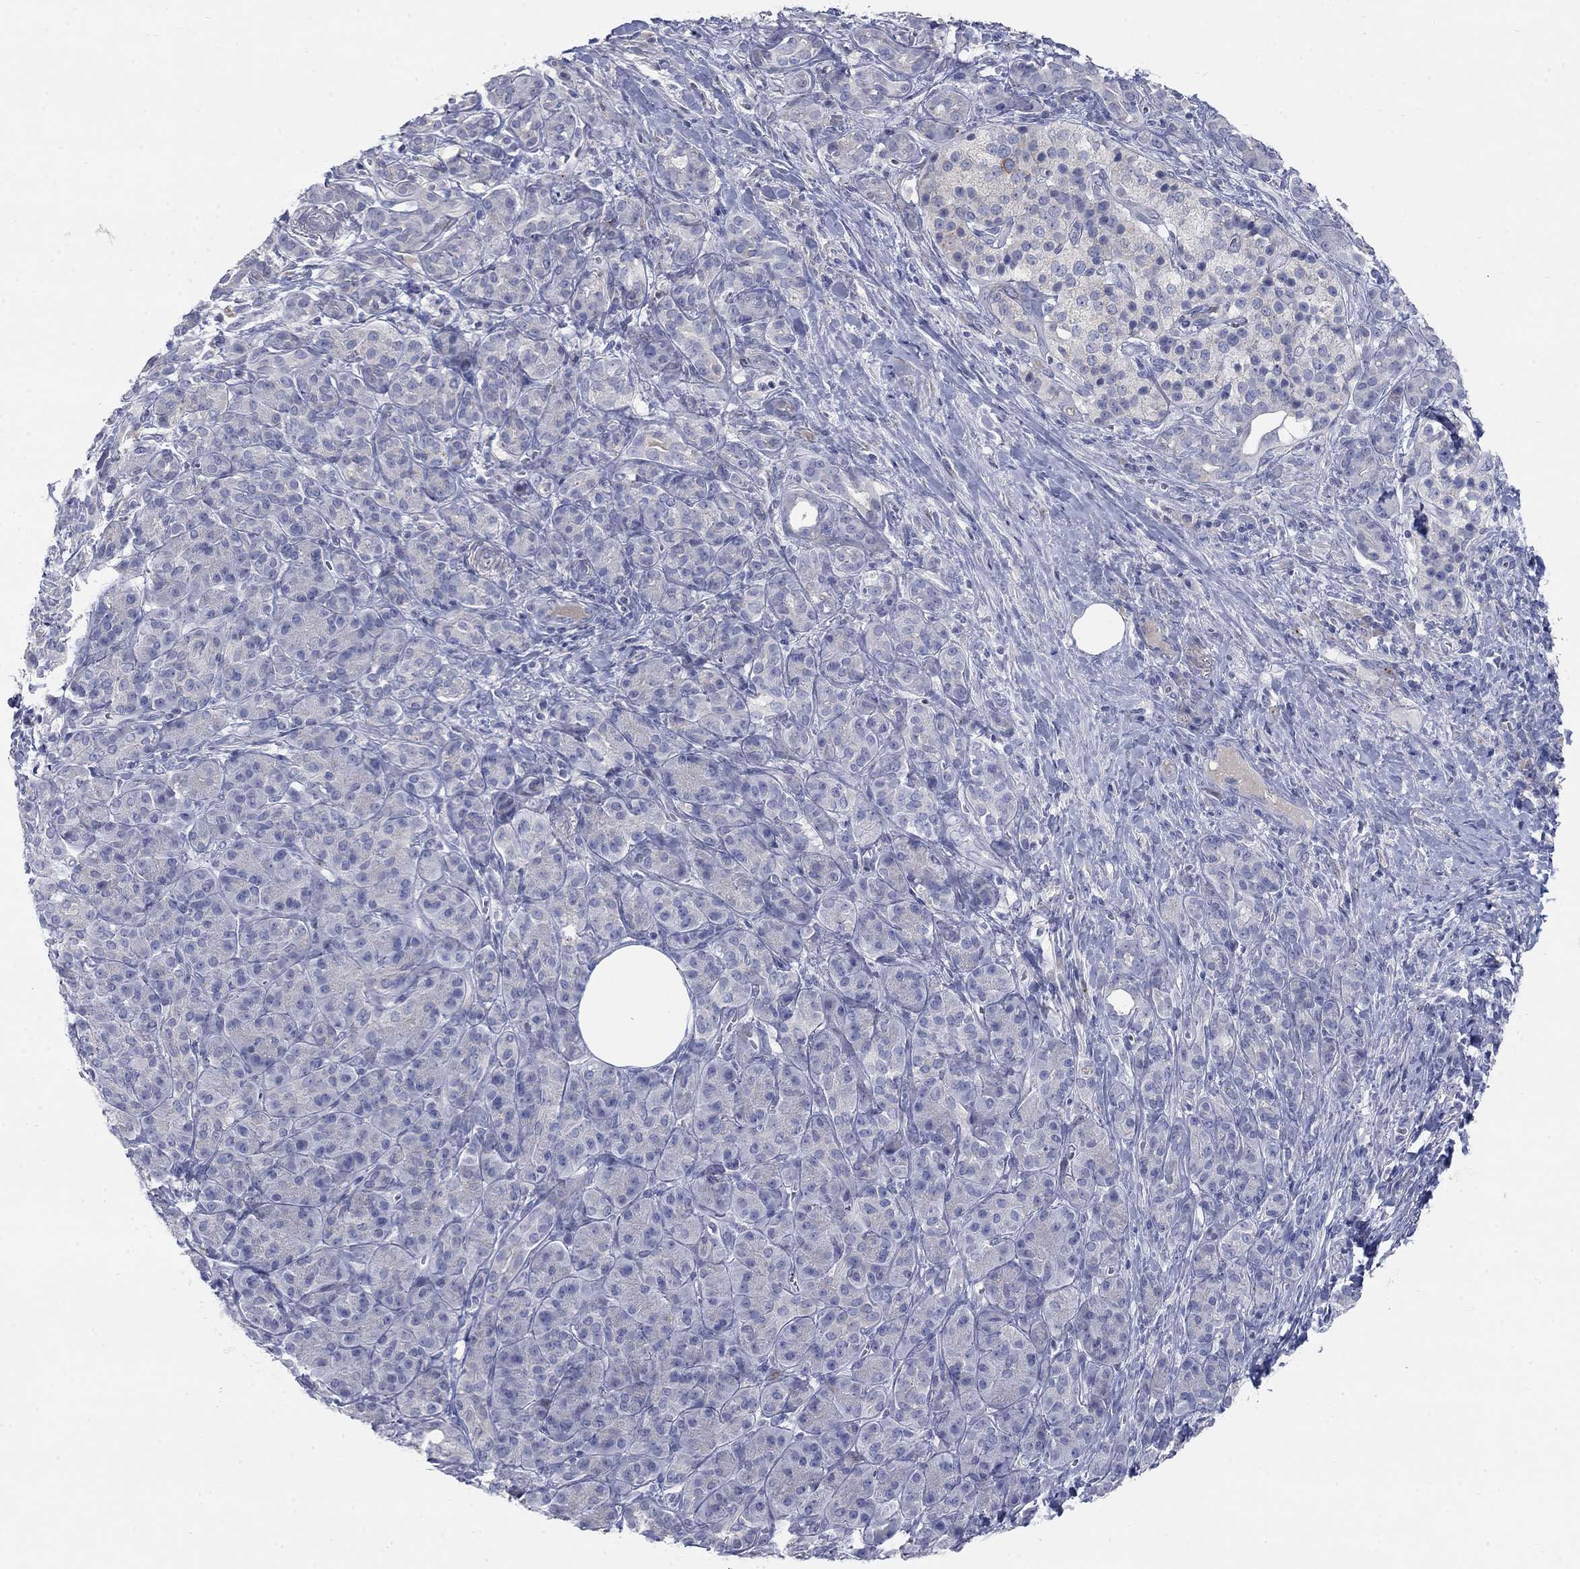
{"staining": {"intensity": "negative", "quantity": "none", "location": "none"}, "tissue": "pancreatic cancer", "cell_type": "Tumor cells", "image_type": "cancer", "snomed": [{"axis": "morphology", "description": "Adenocarcinoma, NOS"}, {"axis": "topography", "description": "Pancreas"}], "caption": "IHC histopathology image of human pancreatic cancer (adenocarcinoma) stained for a protein (brown), which shows no expression in tumor cells.", "gene": "TMEM249", "patient": {"sex": "male", "age": 61}}